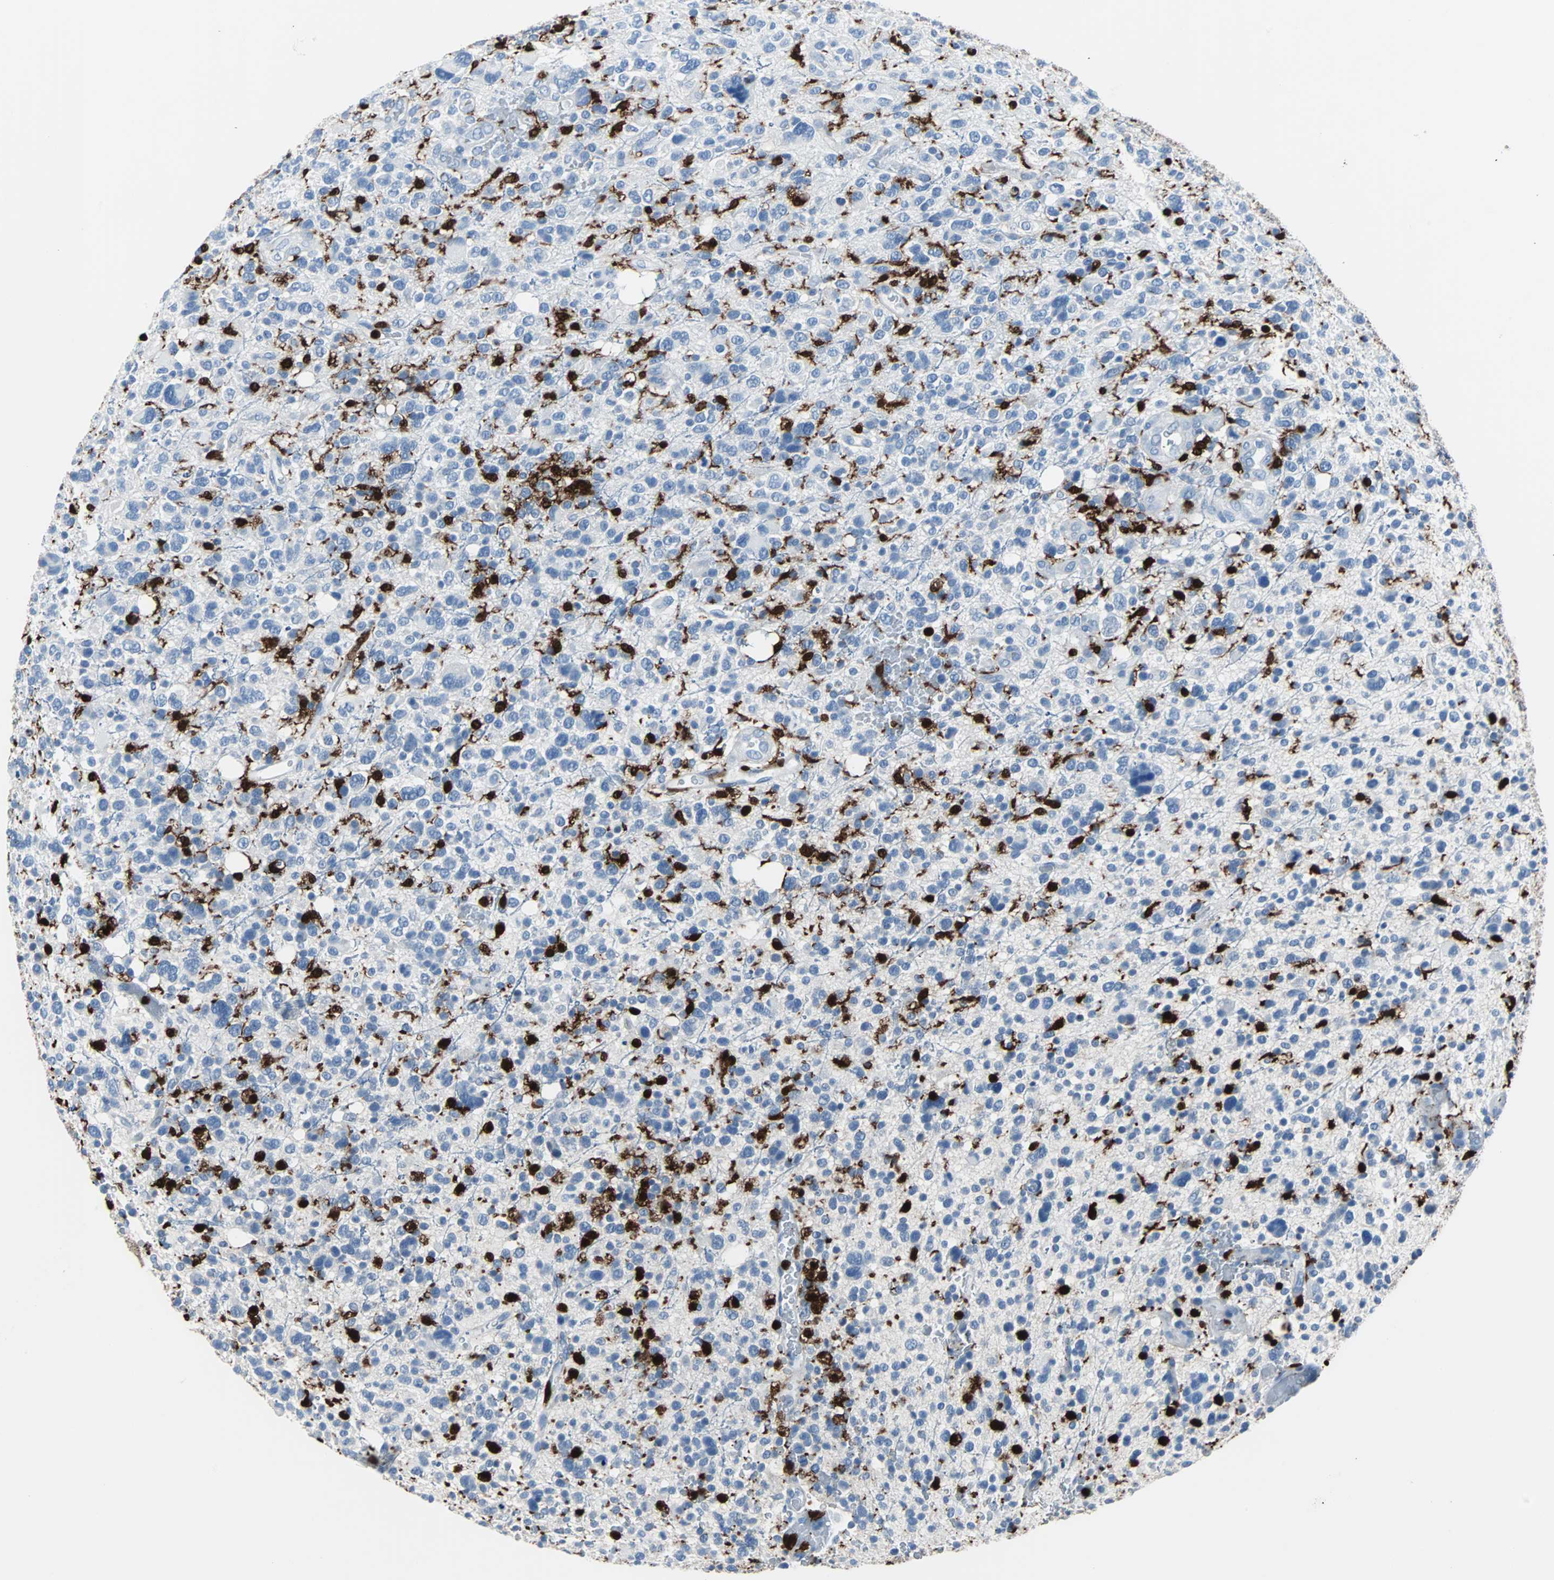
{"staining": {"intensity": "negative", "quantity": "none", "location": "none"}, "tissue": "glioma", "cell_type": "Tumor cells", "image_type": "cancer", "snomed": [{"axis": "morphology", "description": "Glioma, malignant, High grade"}, {"axis": "topography", "description": "Brain"}], "caption": "High magnification brightfield microscopy of glioma stained with DAB (3,3'-diaminobenzidine) (brown) and counterstained with hematoxylin (blue): tumor cells show no significant staining.", "gene": "SYK", "patient": {"sex": "male", "age": 48}}